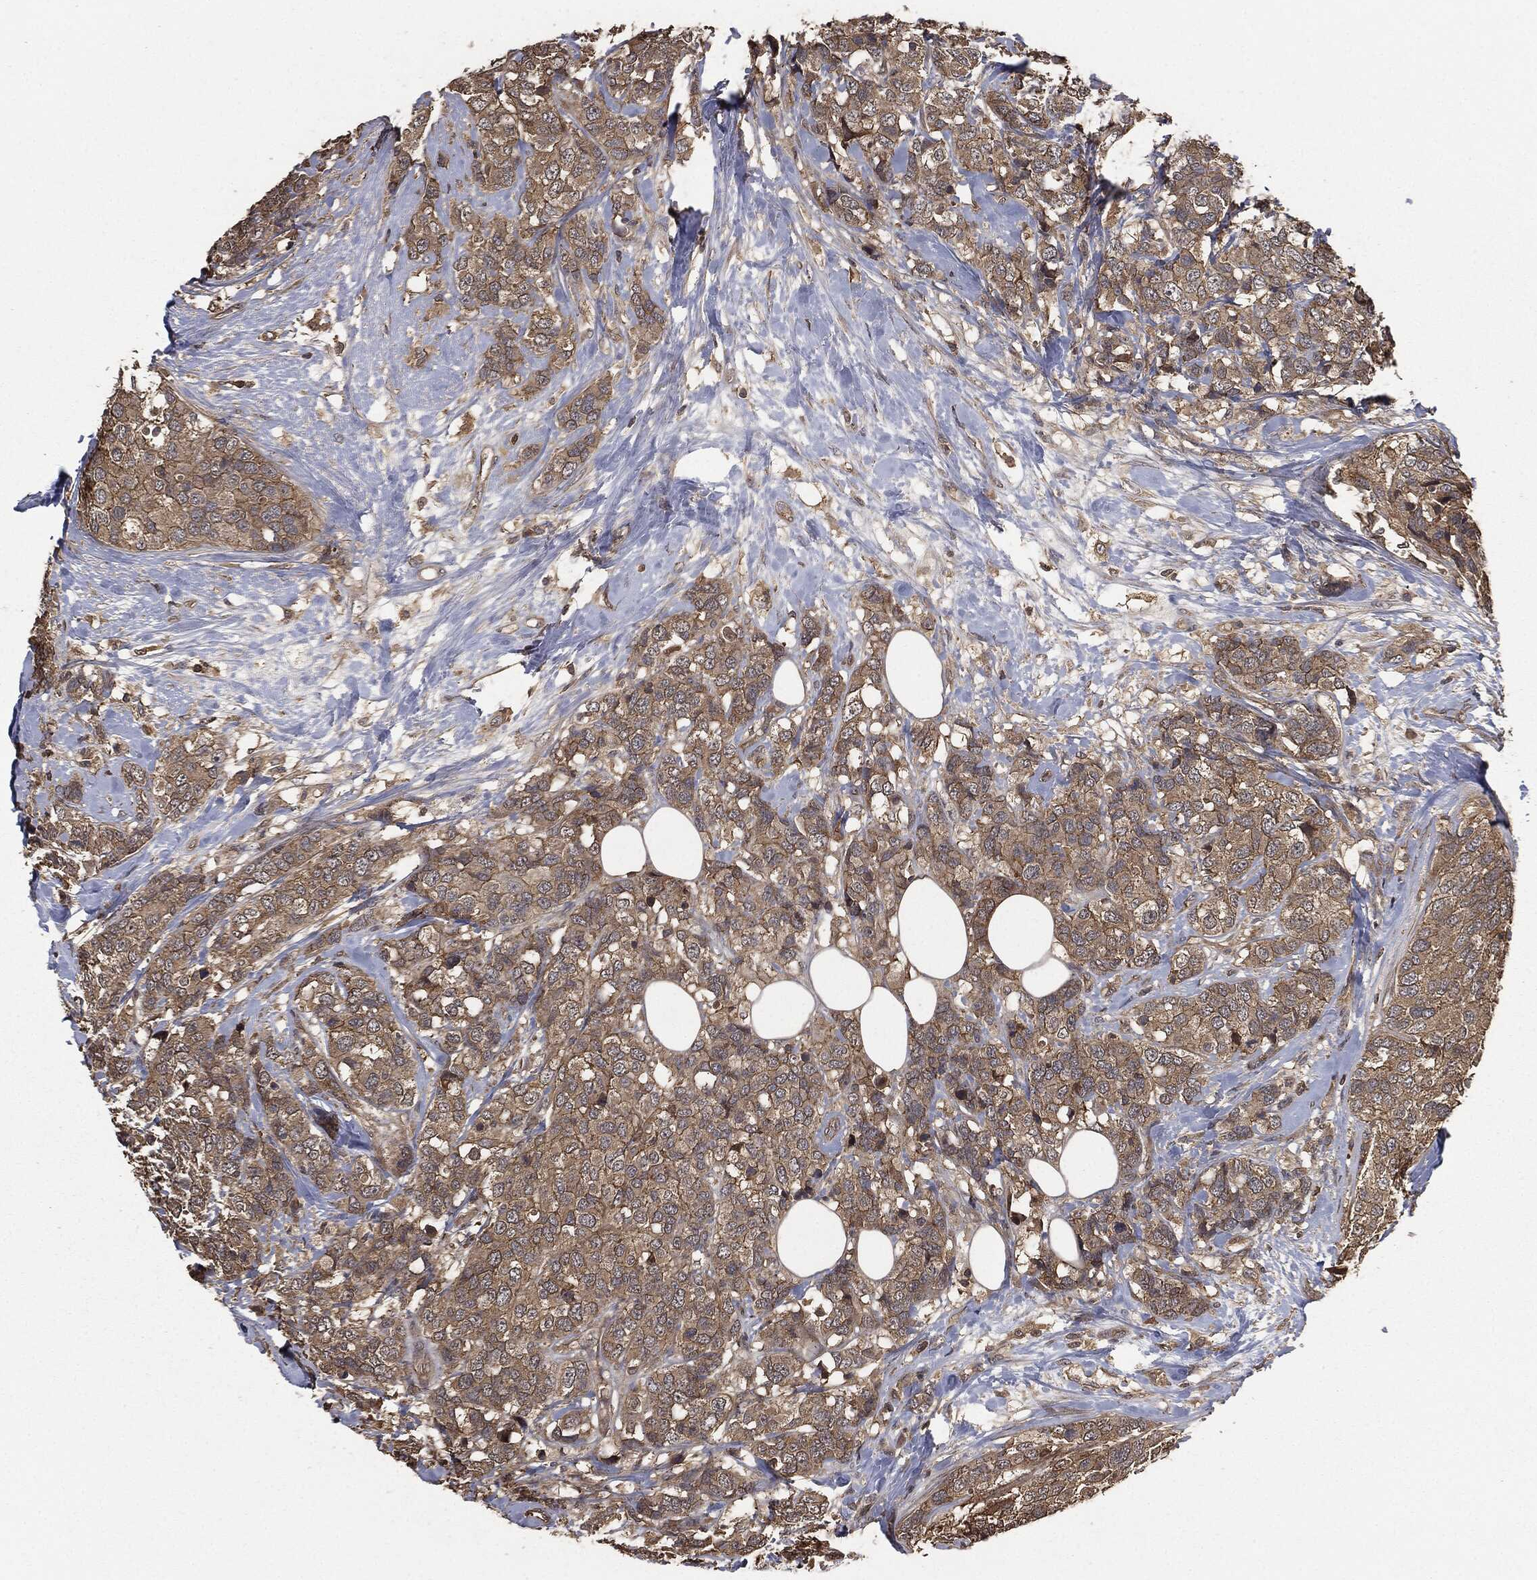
{"staining": {"intensity": "moderate", "quantity": ">75%", "location": "cytoplasmic/membranous"}, "tissue": "breast cancer", "cell_type": "Tumor cells", "image_type": "cancer", "snomed": [{"axis": "morphology", "description": "Lobular carcinoma"}, {"axis": "topography", "description": "Breast"}], "caption": "Moderate cytoplasmic/membranous protein positivity is appreciated in about >75% of tumor cells in breast cancer (lobular carcinoma). Ihc stains the protein in brown and the nuclei are stained blue.", "gene": "ERBIN", "patient": {"sex": "female", "age": 59}}